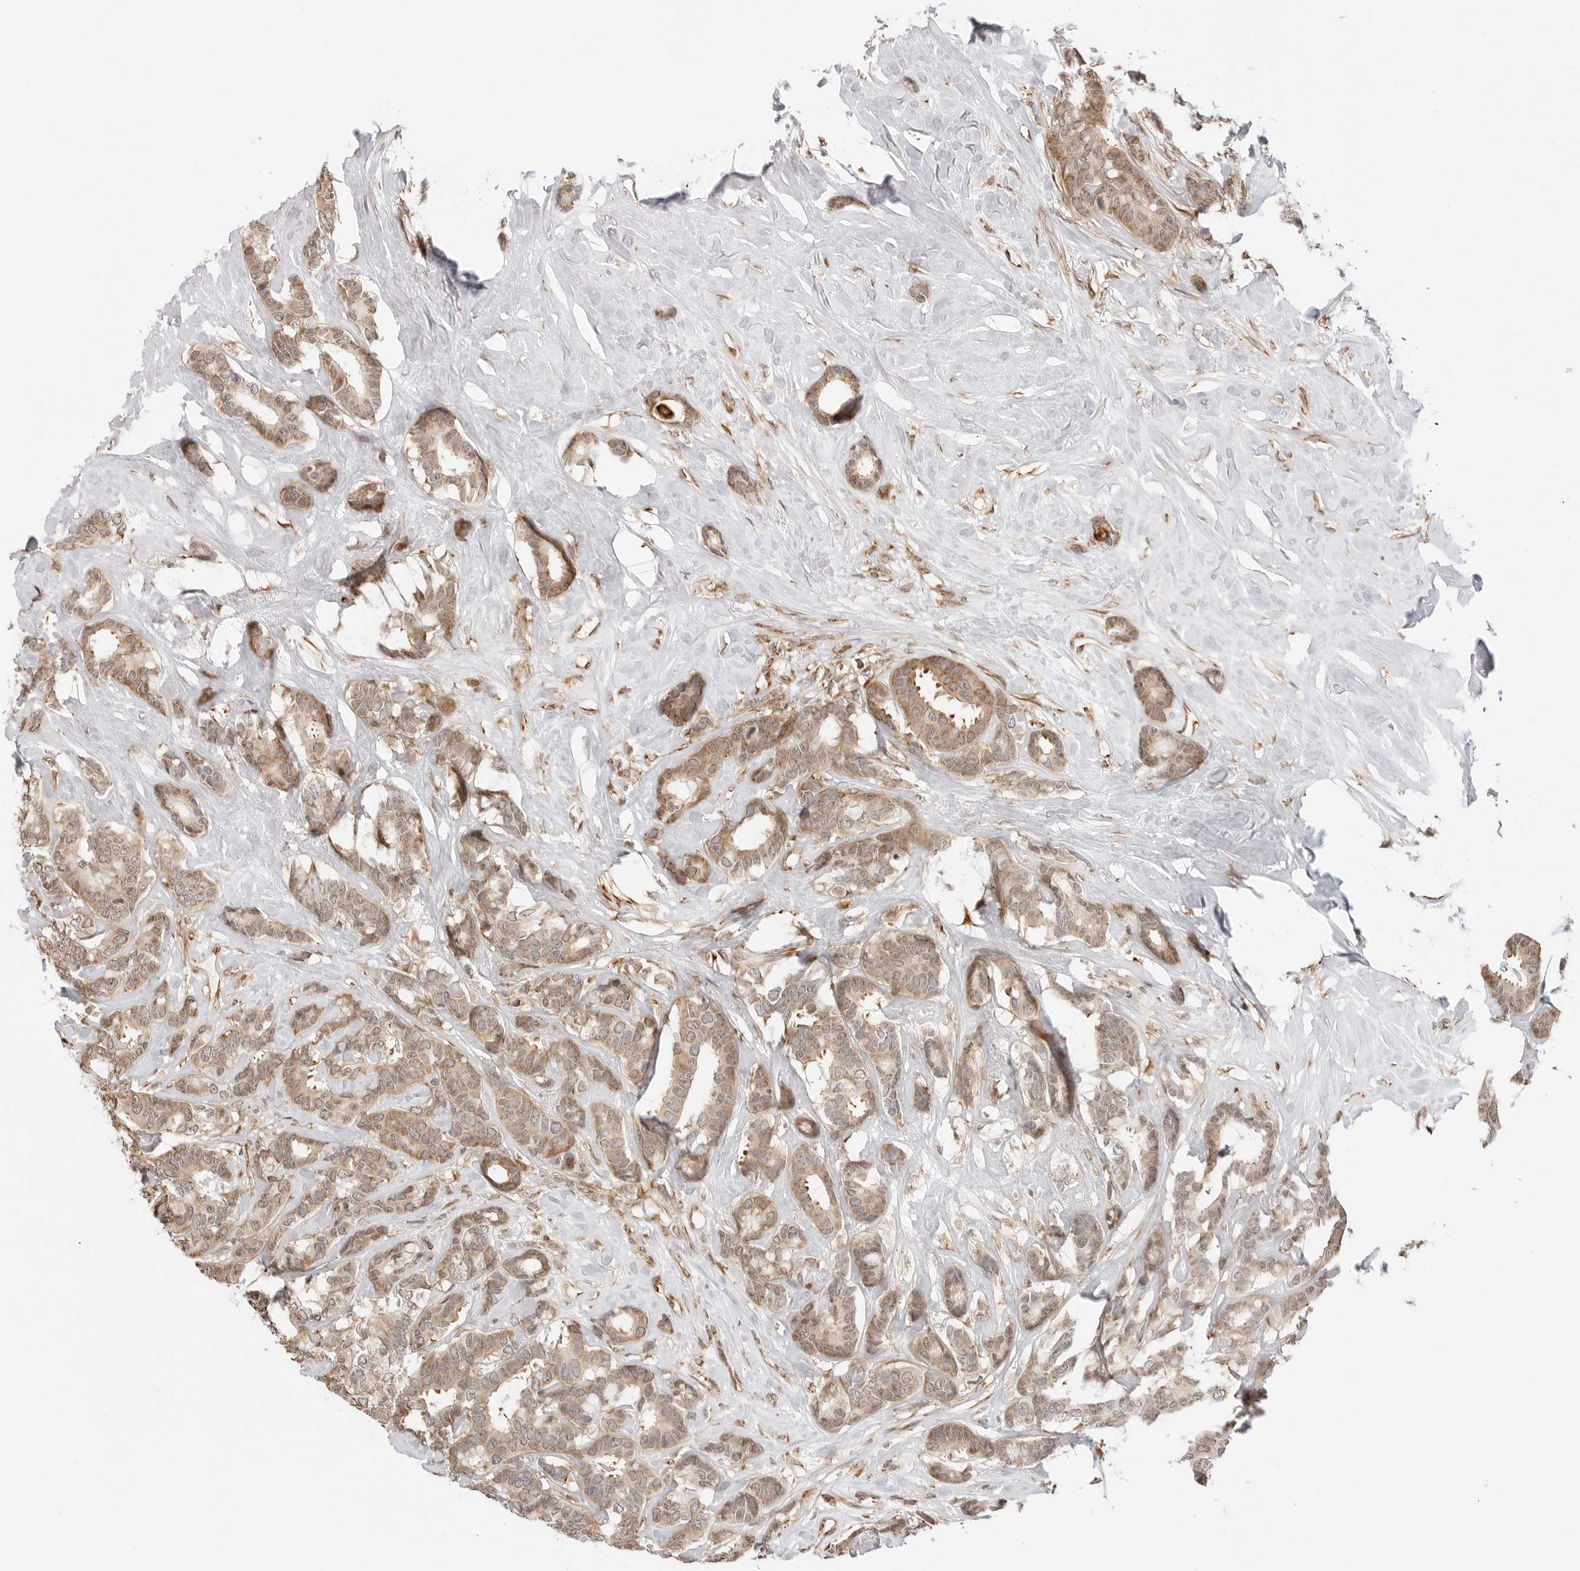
{"staining": {"intensity": "weak", "quantity": ">75%", "location": "cytoplasmic/membranous"}, "tissue": "breast cancer", "cell_type": "Tumor cells", "image_type": "cancer", "snomed": [{"axis": "morphology", "description": "Duct carcinoma"}, {"axis": "topography", "description": "Breast"}], "caption": "A brown stain shows weak cytoplasmic/membranous positivity of a protein in human invasive ductal carcinoma (breast) tumor cells.", "gene": "FKBP14", "patient": {"sex": "female", "age": 87}}